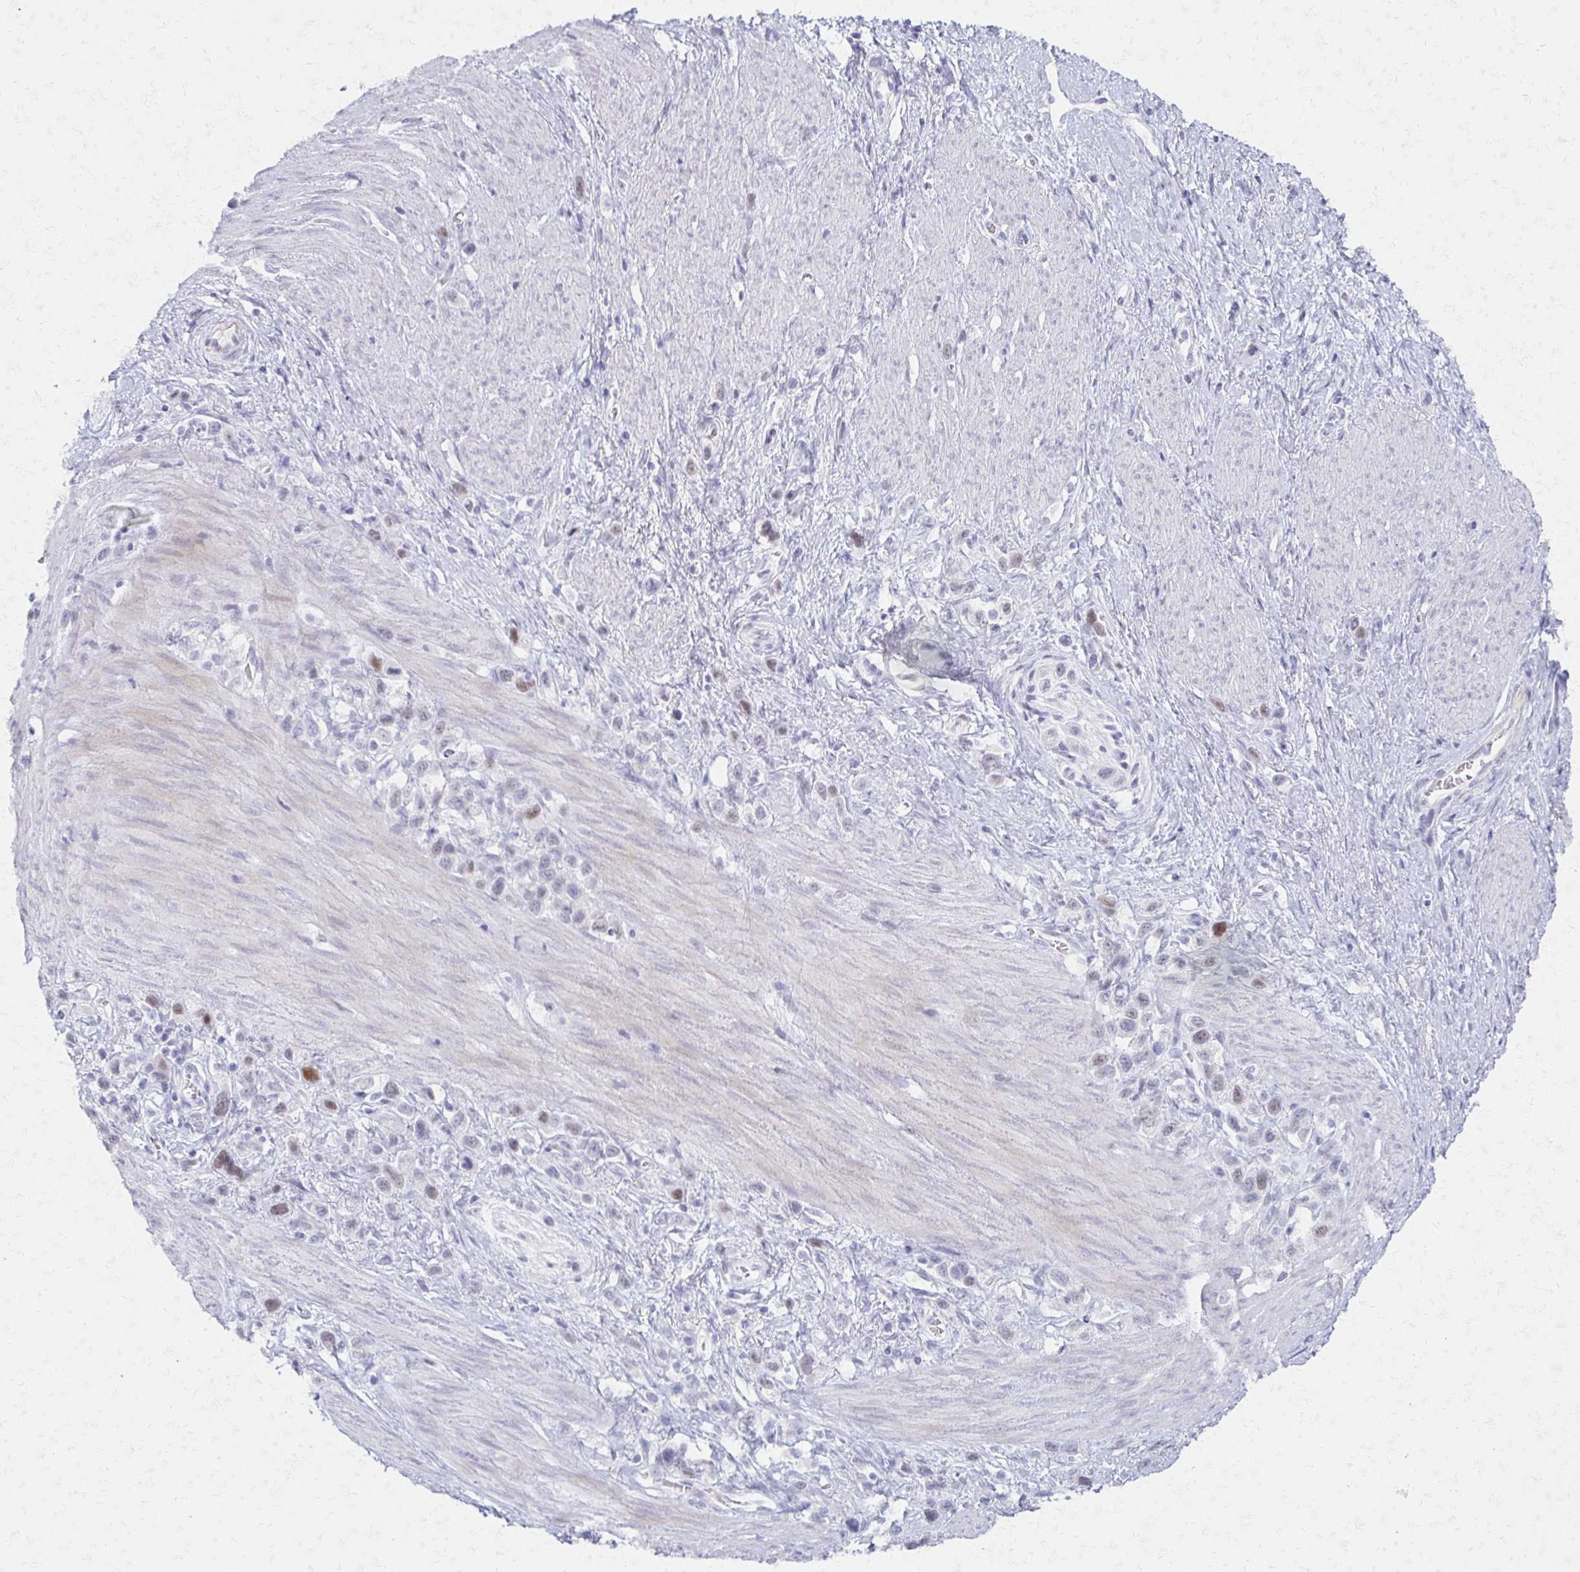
{"staining": {"intensity": "weak", "quantity": "<25%", "location": "nuclear"}, "tissue": "stomach cancer", "cell_type": "Tumor cells", "image_type": "cancer", "snomed": [{"axis": "morphology", "description": "Adenocarcinoma, NOS"}, {"axis": "topography", "description": "Stomach"}], "caption": "Immunohistochemistry (IHC) image of neoplastic tissue: human stomach cancer (adenocarcinoma) stained with DAB (3,3'-diaminobenzidine) exhibits no significant protein positivity in tumor cells. Nuclei are stained in blue.", "gene": "MORC4", "patient": {"sex": "female", "age": 65}}